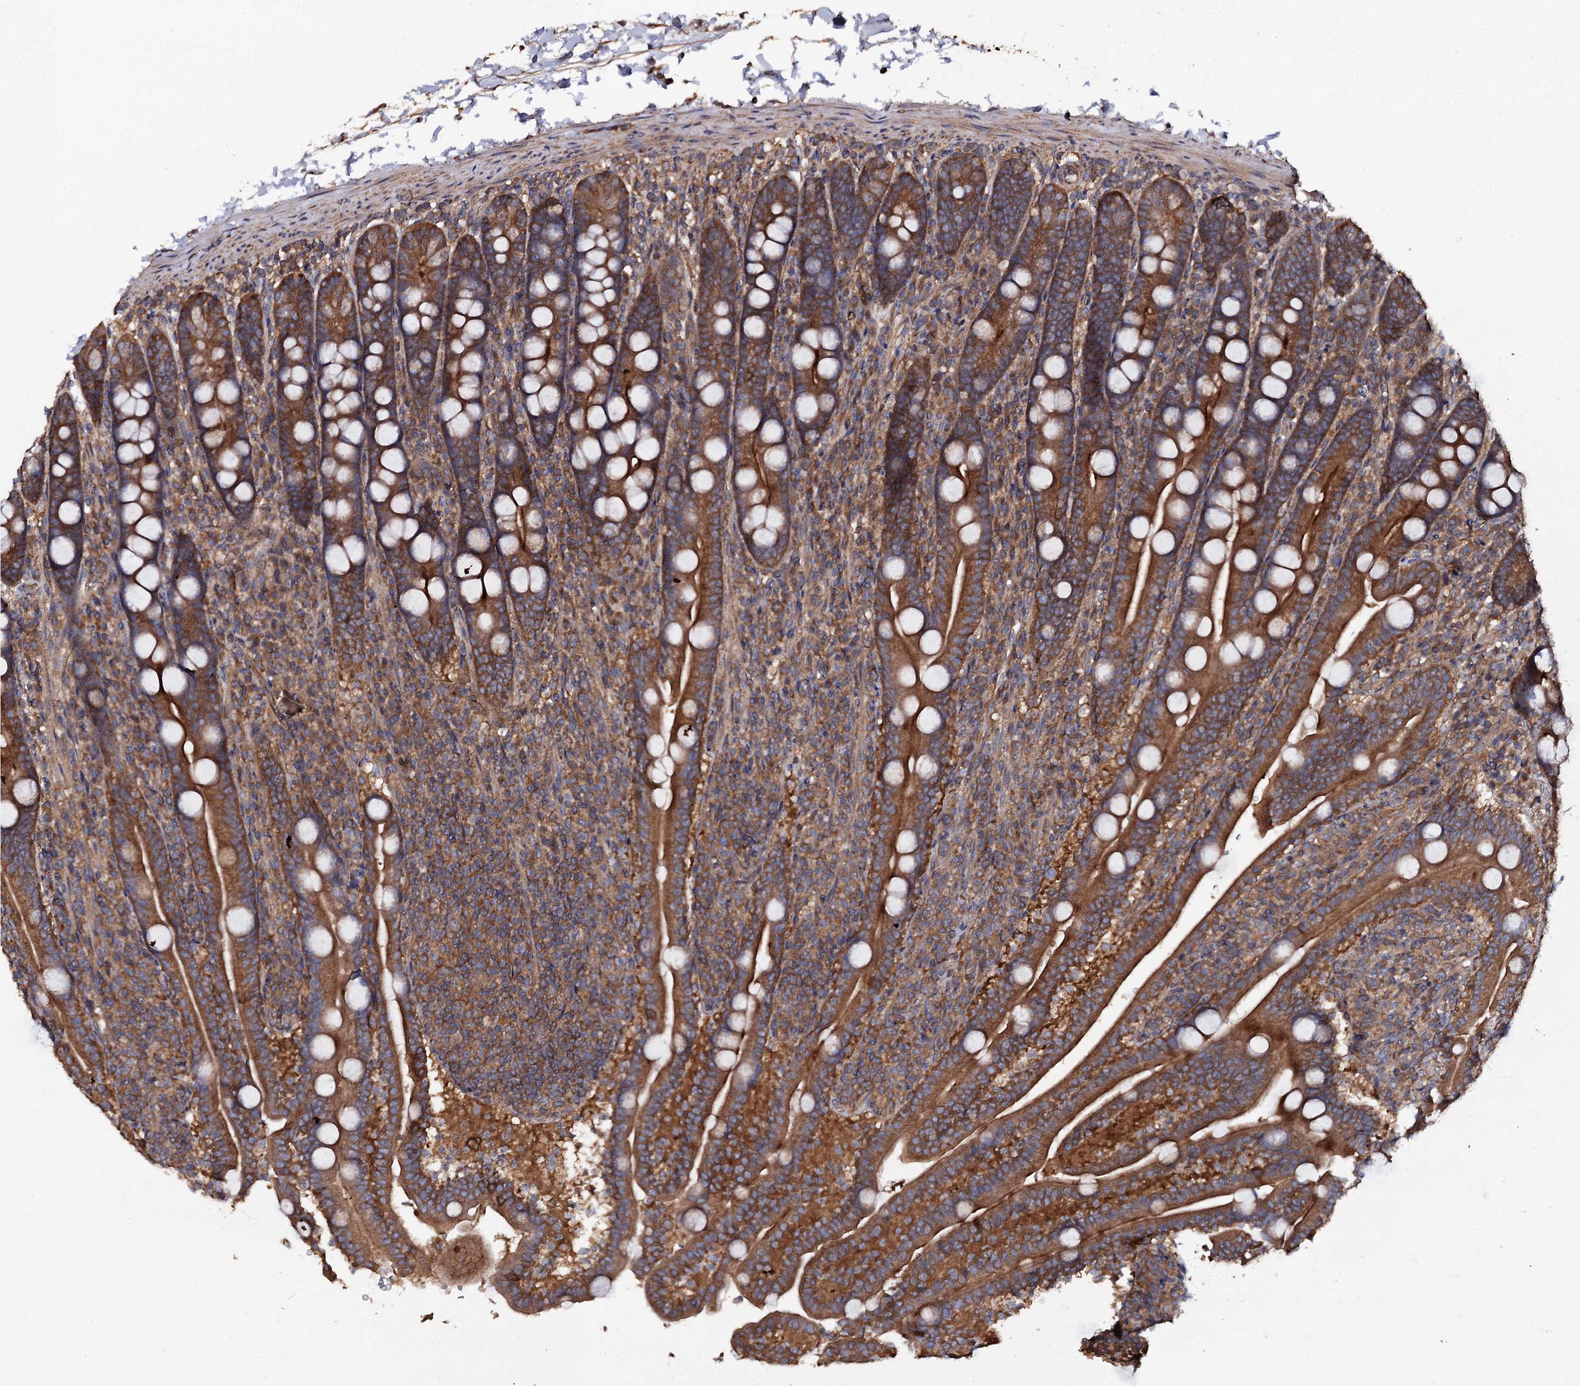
{"staining": {"intensity": "strong", "quantity": ">75%", "location": "cytoplasmic/membranous"}, "tissue": "duodenum", "cell_type": "Glandular cells", "image_type": "normal", "snomed": [{"axis": "morphology", "description": "Normal tissue, NOS"}, {"axis": "topography", "description": "Duodenum"}], "caption": "Immunohistochemistry histopathology image of normal duodenum: duodenum stained using immunohistochemistry (IHC) shows high levels of strong protein expression localized specifically in the cytoplasmic/membranous of glandular cells, appearing as a cytoplasmic/membranous brown color.", "gene": "TTC23", "patient": {"sex": "male", "age": 35}}